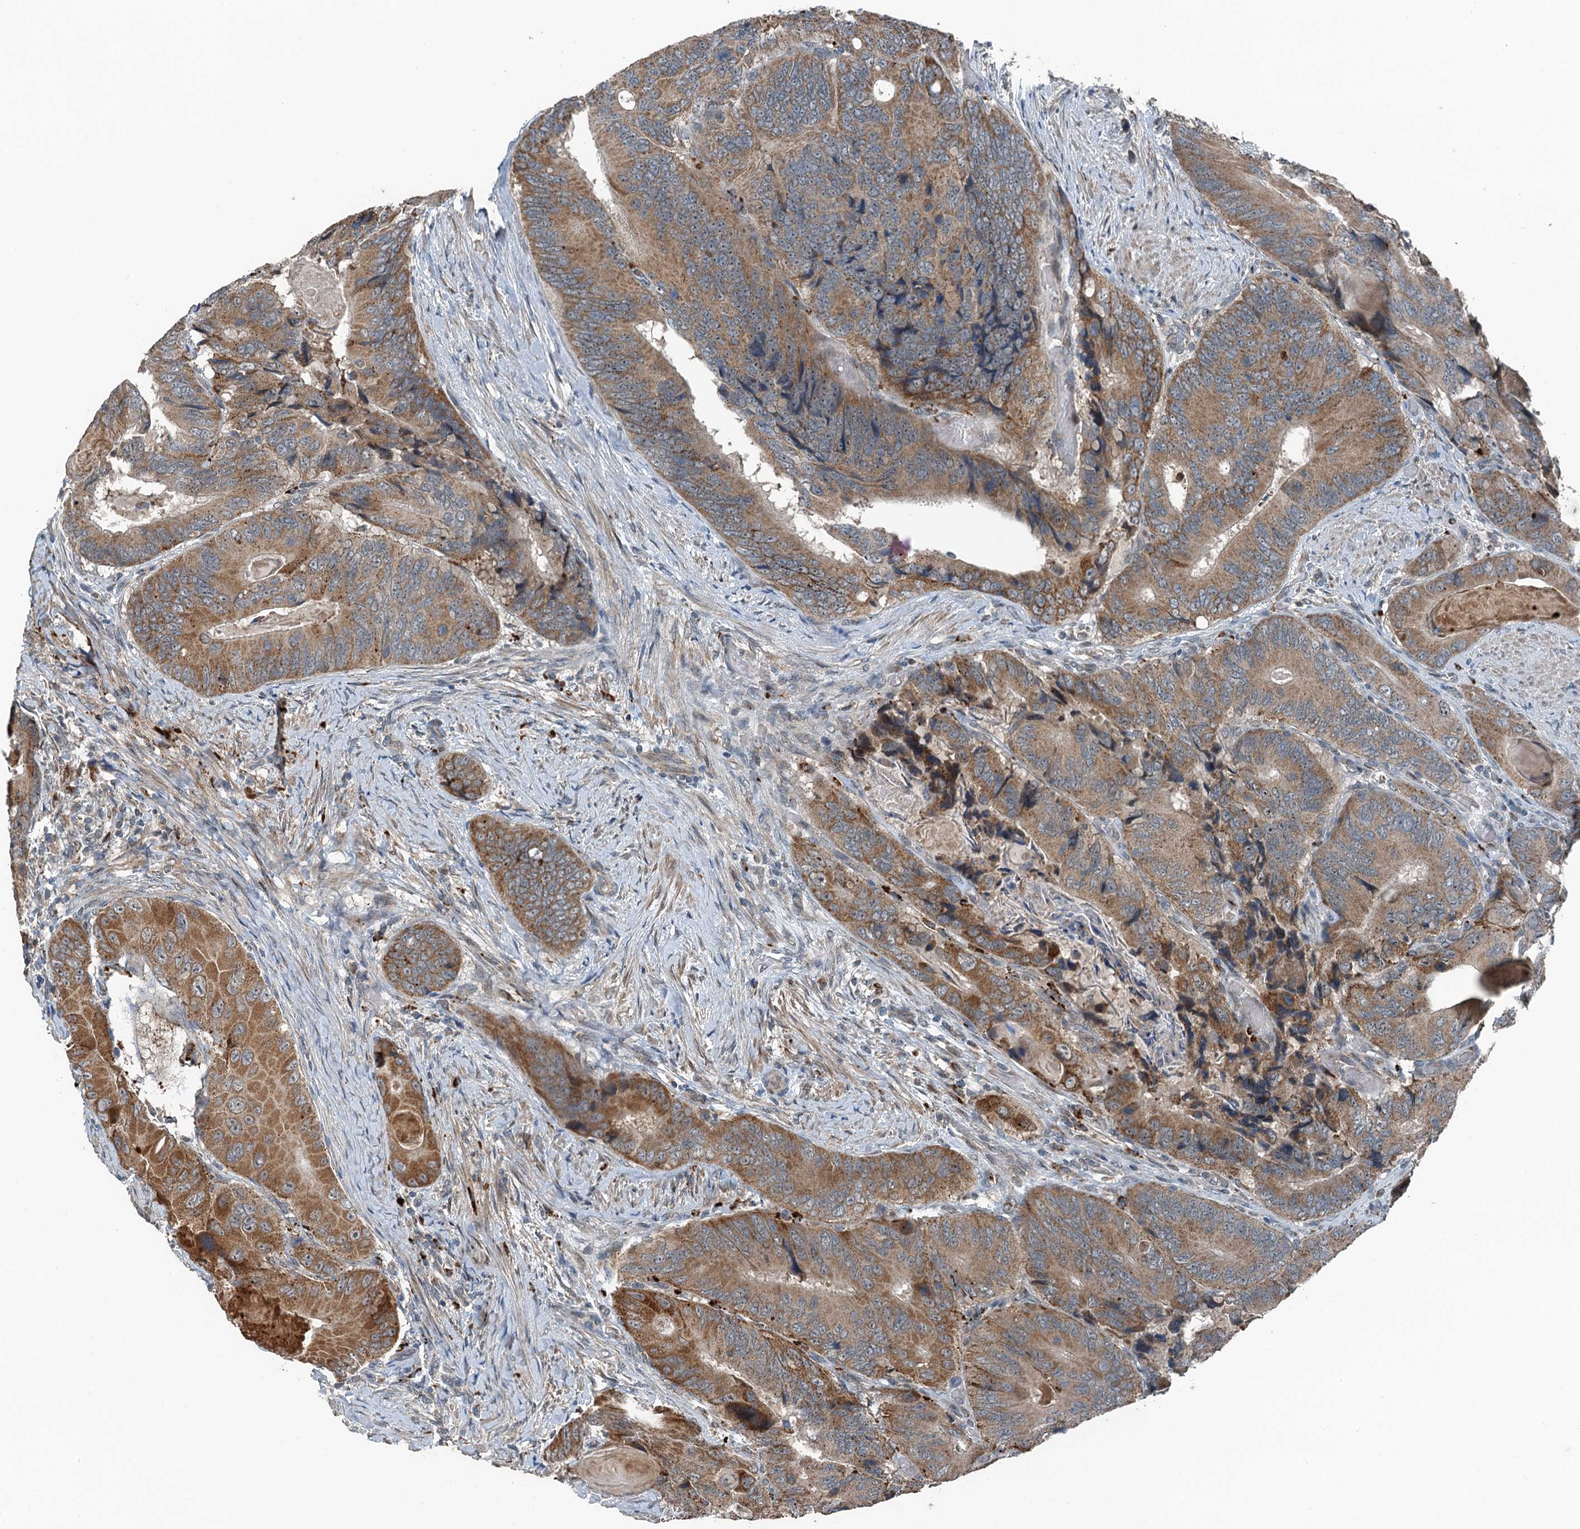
{"staining": {"intensity": "moderate", "quantity": ">75%", "location": "cytoplasmic/membranous"}, "tissue": "colorectal cancer", "cell_type": "Tumor cells", "image_type": "cancer", "snomed": [{"axis": "morphology", "description": "Adenocarcinoma, NOS"}, {"axis": "topography", "description": "Colon"}], "caption": "Immunohistochemistry (IHC) (DAB) staining of human colorectal adenocarcinoma displays moderate cytoplasmic/membranous protein staining in about >75% of tumor cells.", "gene": "BMERB1", "patient": {"sex": "male", "age": 84}}